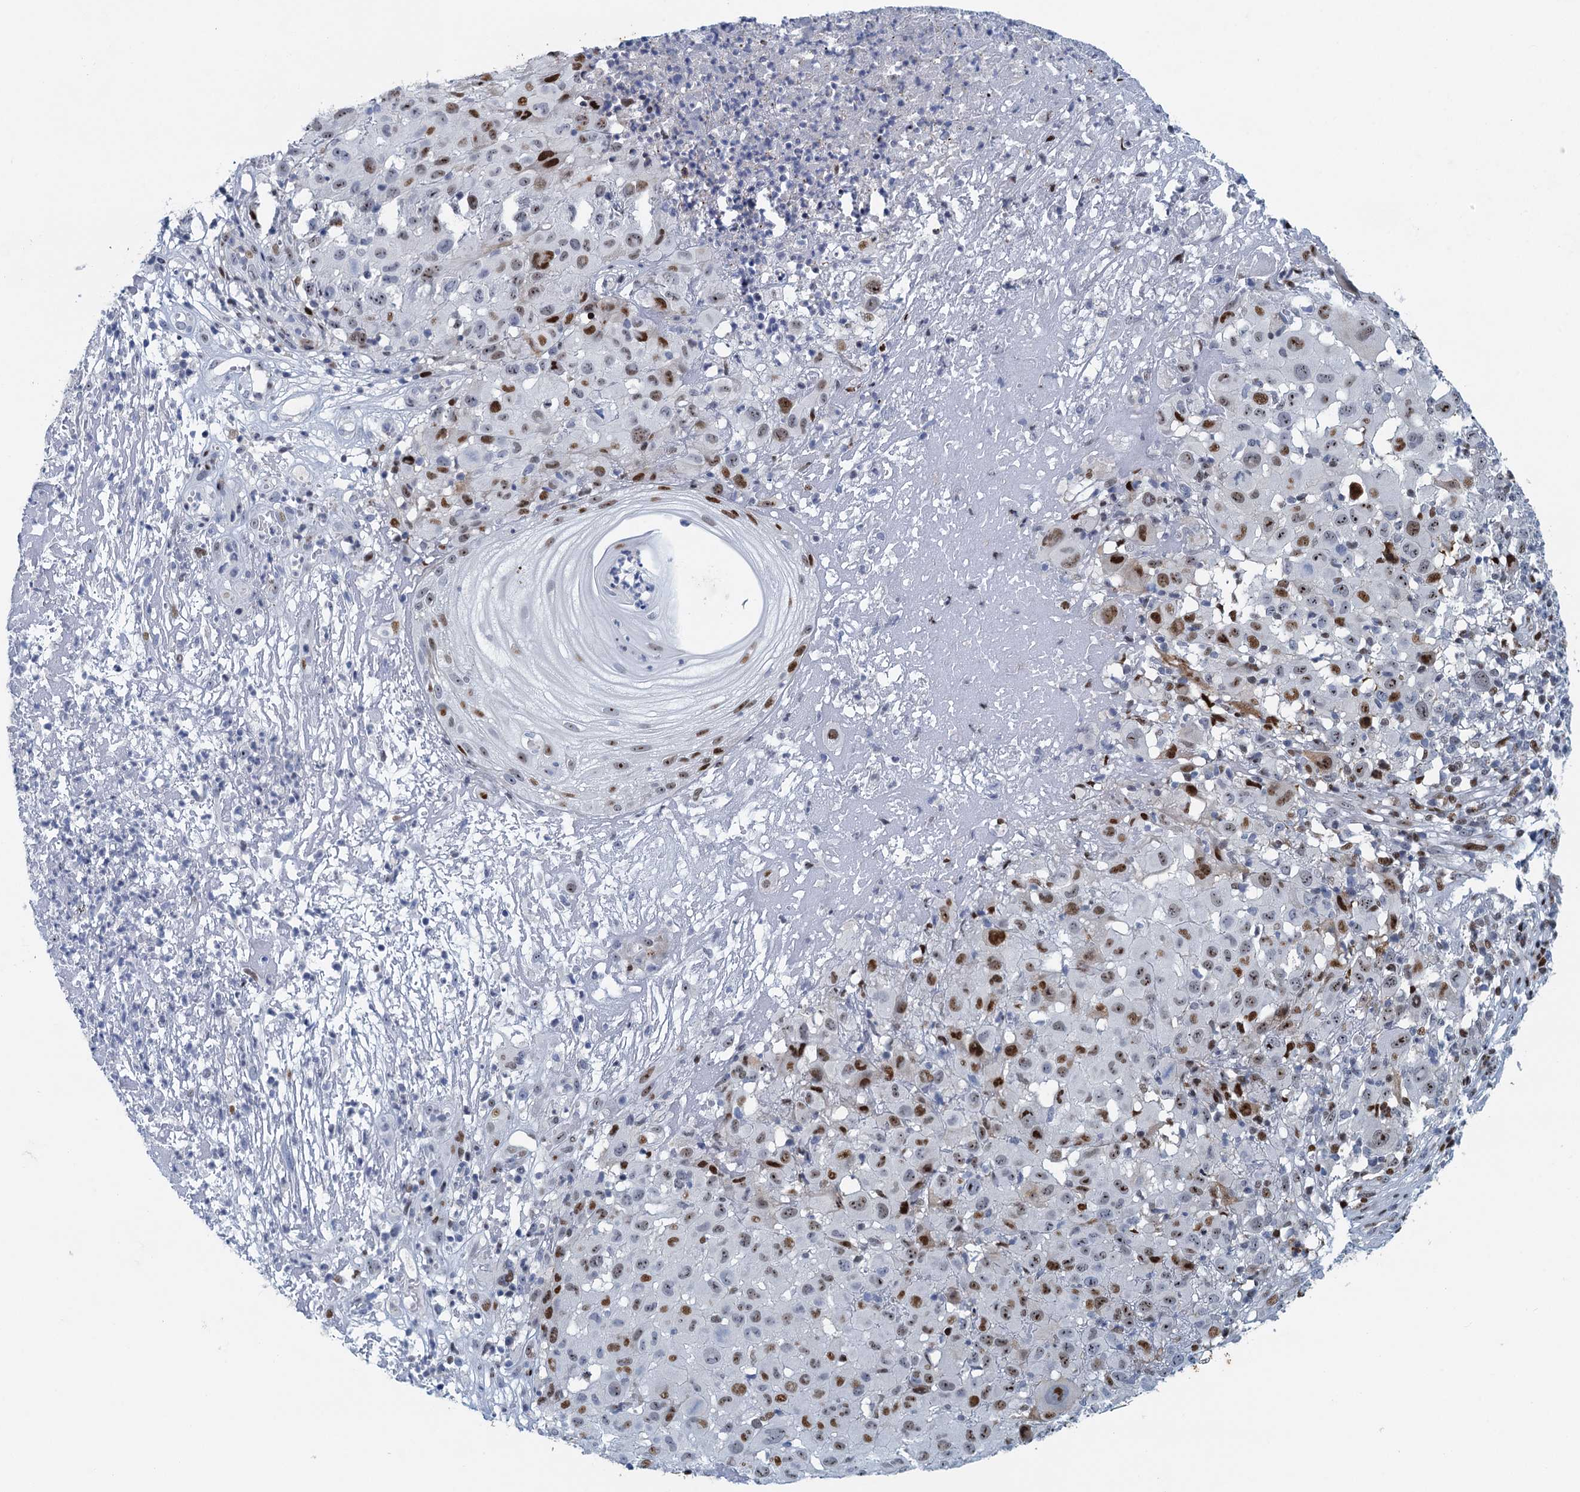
{"staining": {"intensity": "moderate", "quantity": "25%-75%", "location": "nuclear"}, "tissue": "melanoma", "cell_type": "Tumor cells", "image_type": "cancer", "snomed": [{"axis": "morphology", "description": "Malignant melanoma, NOS"}, {"axis": "topography", "description": "Skin"}], "caption": "Melanoma stained for a protein shows moderate nuclear positivity in tumor cells. (IHC, brightfield microscopy, high magnification).", "gene": "ANKRD13D", "patient": {"sex": "male", "age": 73}}